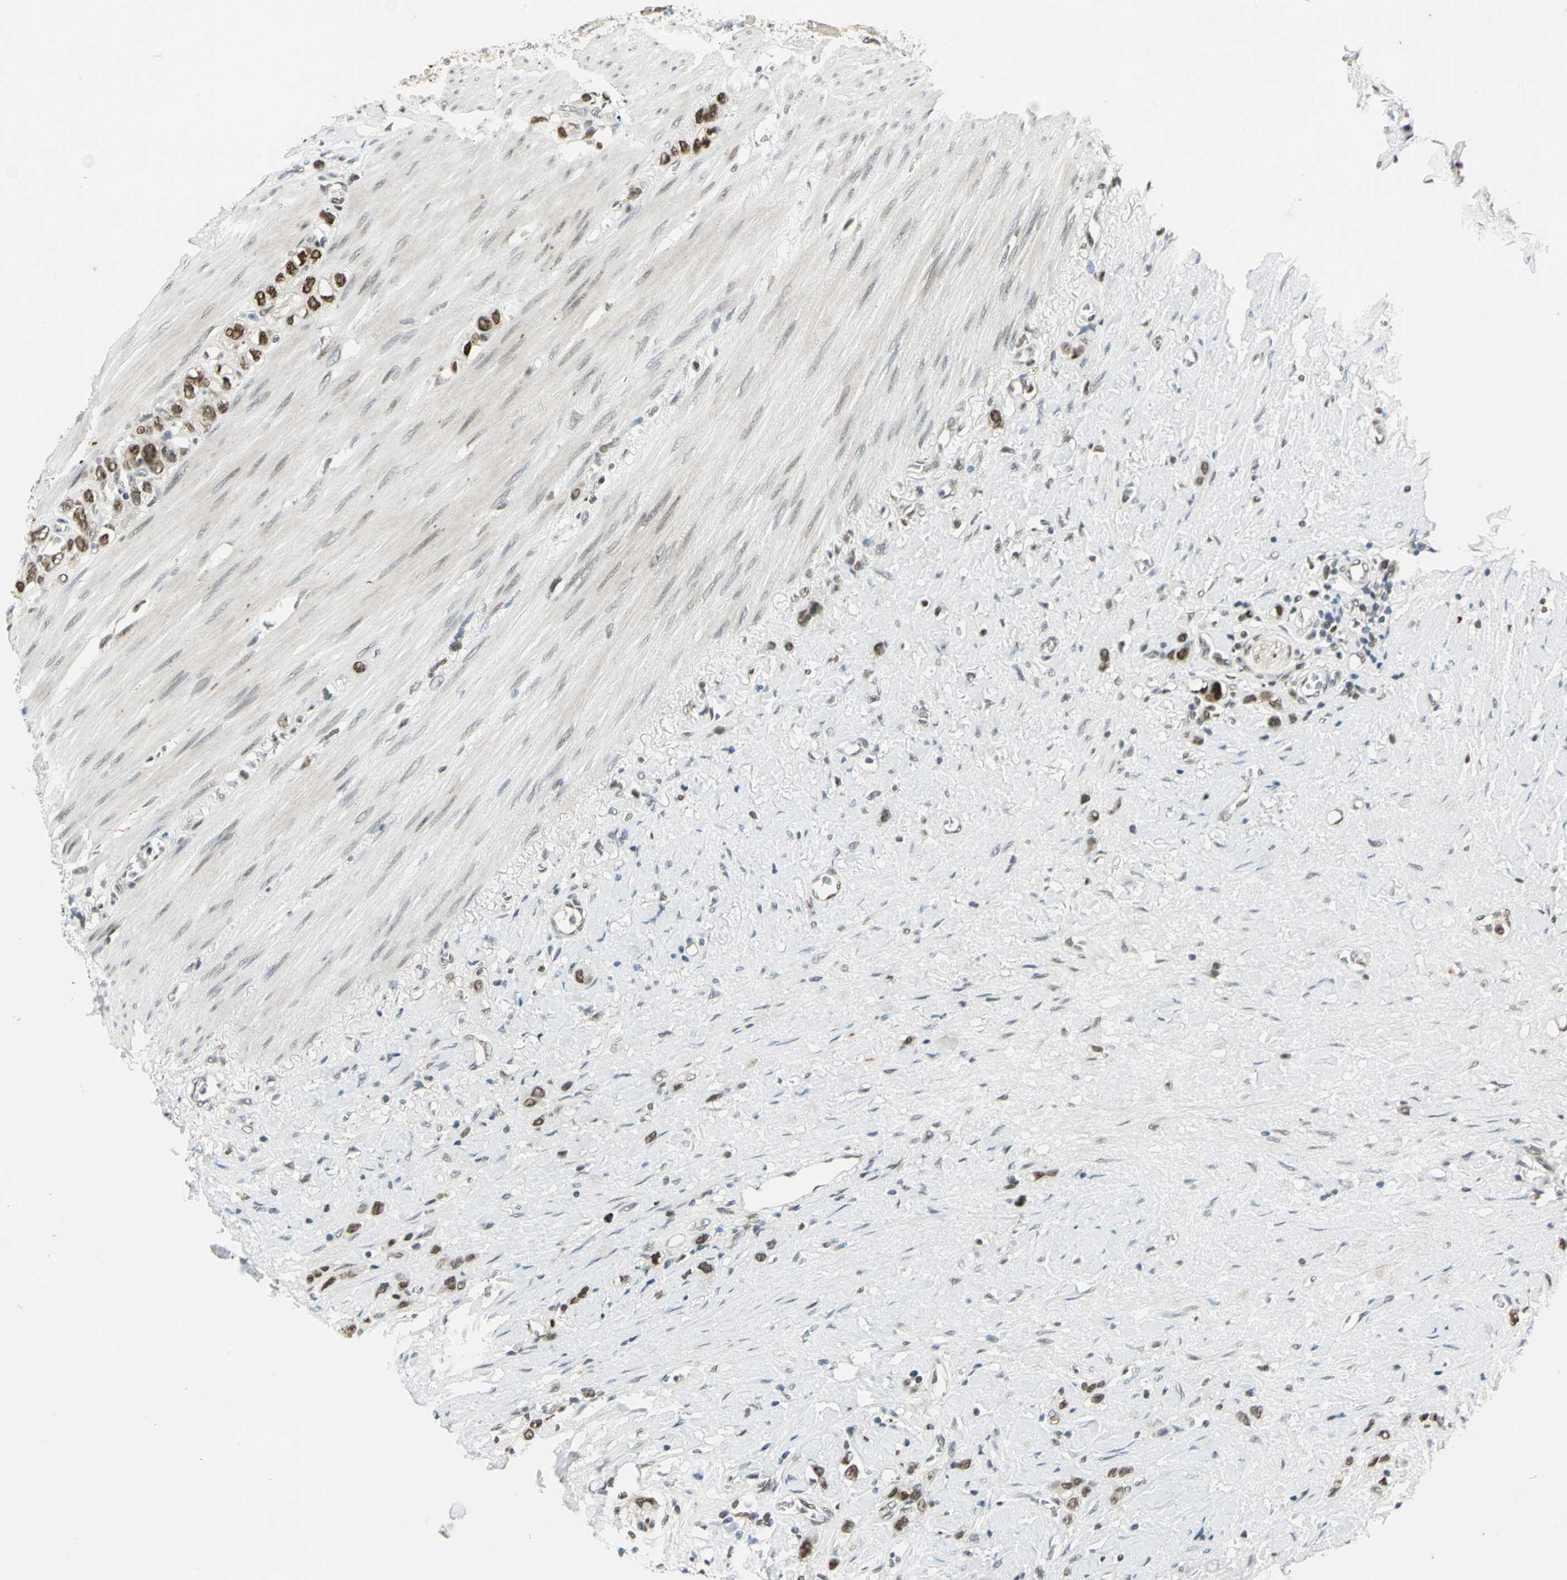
{"staining": {"intensity": "strong", "quantity": "25%-75%", "location": "nuclear"}, "tissue": "stomach cancer", "cell_type": "Tumor cells", "image_type": "cancer", "snomed": [{"axis": "morphology", "description": "Normal tissue, NOS"}, {"axis": "morphology", "description": "Adenocarcinoma, NOS"}, {"axis": "morphology", "description": "Adenocarcinoma, High grade"}, {"axis": "topography", "description": "Stomach, upper"}, {"axis": "topography", "description": "Stomach"}], "caption": "This is an image of immunohistochemistry staining of adenocarcinoma (high-grade) (stomach), which shows strong positivity in the nuclear of tumor cells.", "gene": "RAD17", "patient": {"sex": "female", "age": 65}}